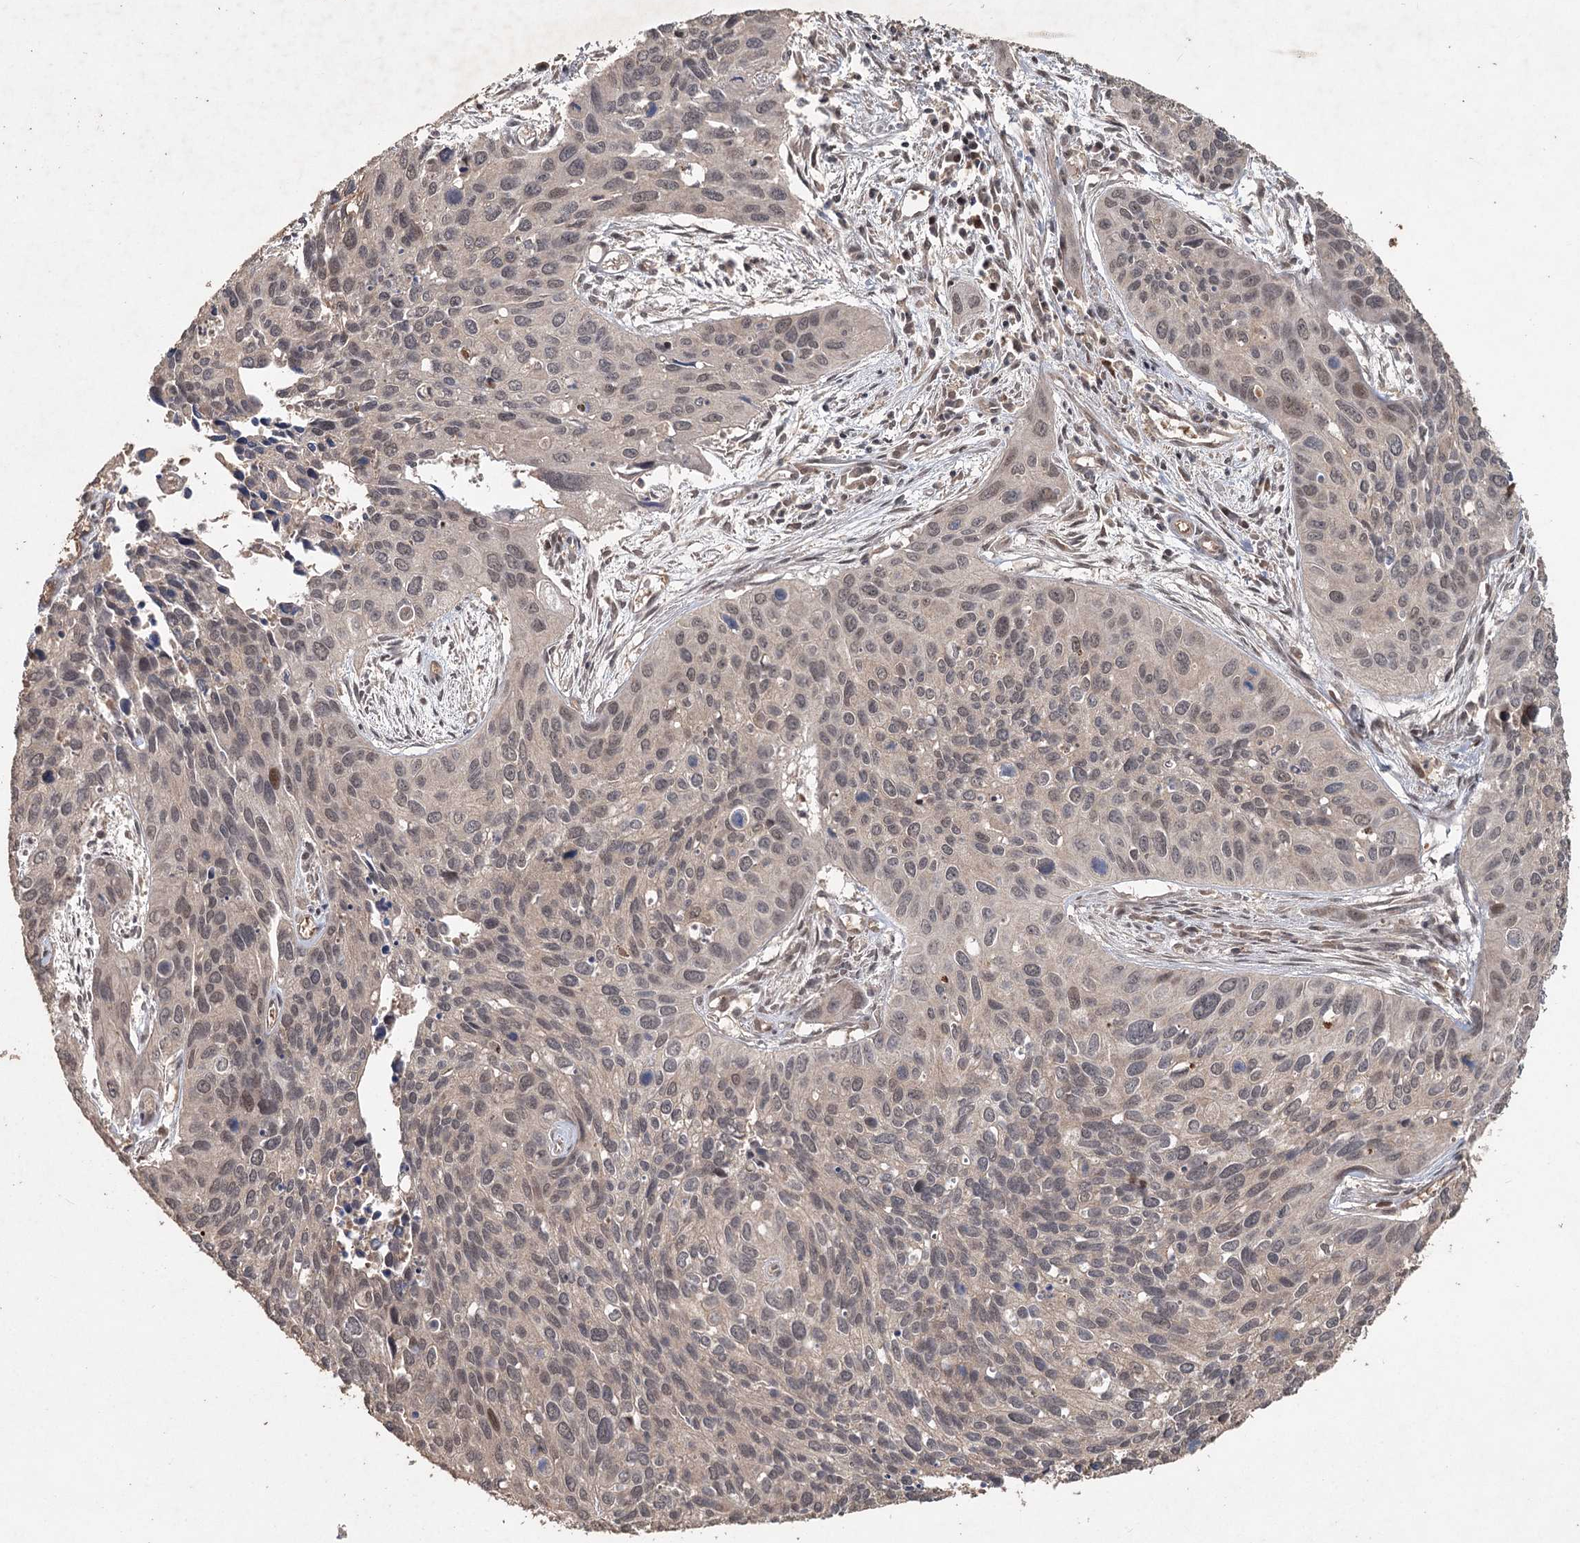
{"staining": {"intensity": "weak", "quantity": "25%-75%", "location": "nuclear"}, "tissue": "cervical cancer", "cell_type": "Tumor cells", "image_type": "cancer", "snomed": [{"axis": "morphology", "description": "Squamous cell carcinoma, NOS"}, {"axis": "topography", "description": "Cervix"}], "caption": "A low amount of weak nuclear expression is appreciated in approximately 25%-75% of tumor cells in cervical squamous cell carcinoma tissue. Immunohistochemistry (ihc) stains the protein of interest in brown and the nuclei are stained blue.", "gene": "FBXO7", "patient": {"sex": "female", "age": 55}}